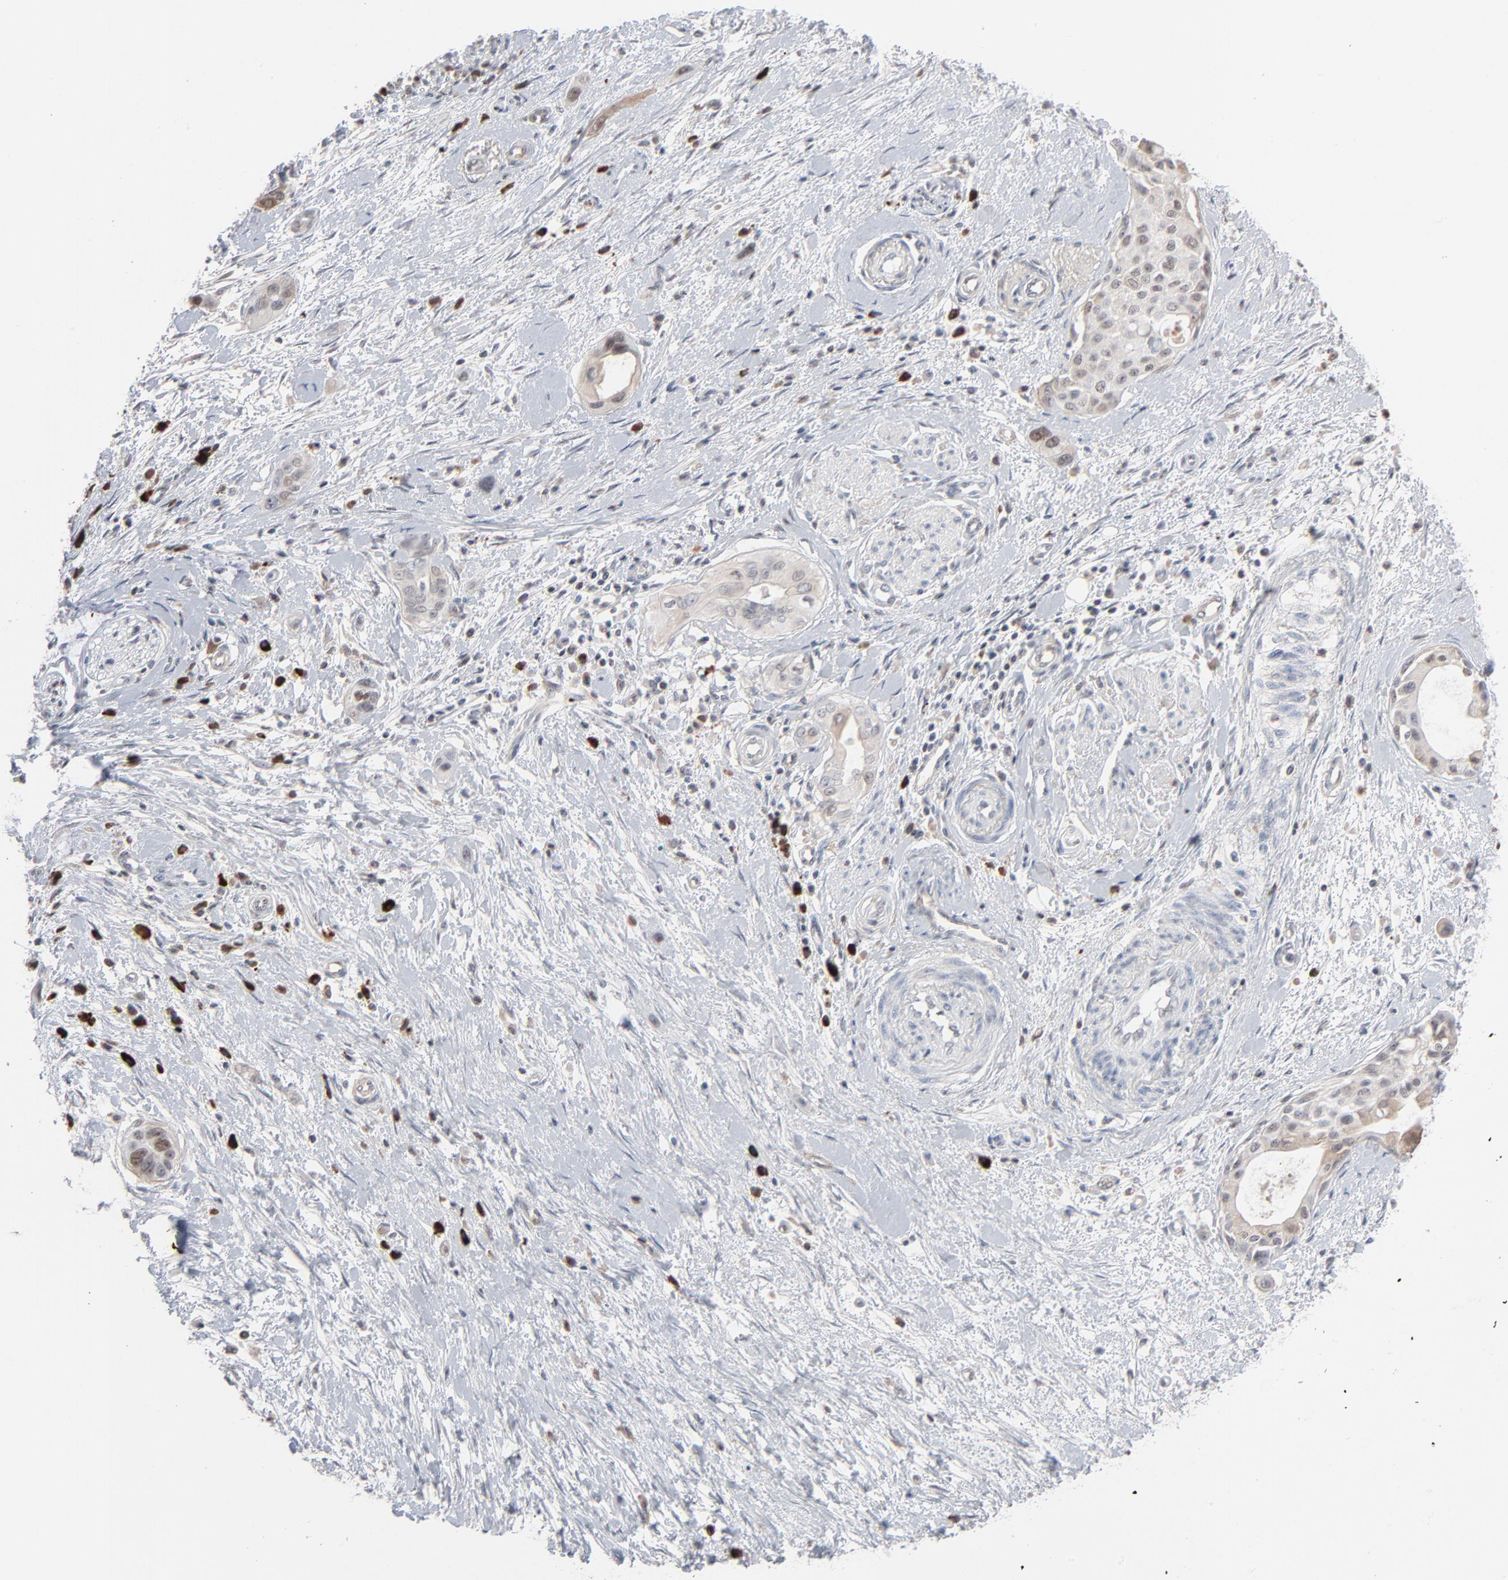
{"staining": {"intensity": "weak", "quantity": ">75%", "location": "cytoplasmic/membranous"}, "tissue": "pancreatic cancer", "cell_type": "Tumor cells", "image_type": "cancer", "snomed": [{"axis": "morphology", "description": "Adenocarcinoma, NOS"}, {"axis": "topography", "description": "Pancreas"}], "caption": "This is an image of IHC staining of adenocarcinoma (pancreatic), which shows weak staining in the cytoplasmic/membranous of tumor cells.", "gene": "MPHOSPH6", "patient": {"sex": "female", "age": 60}}